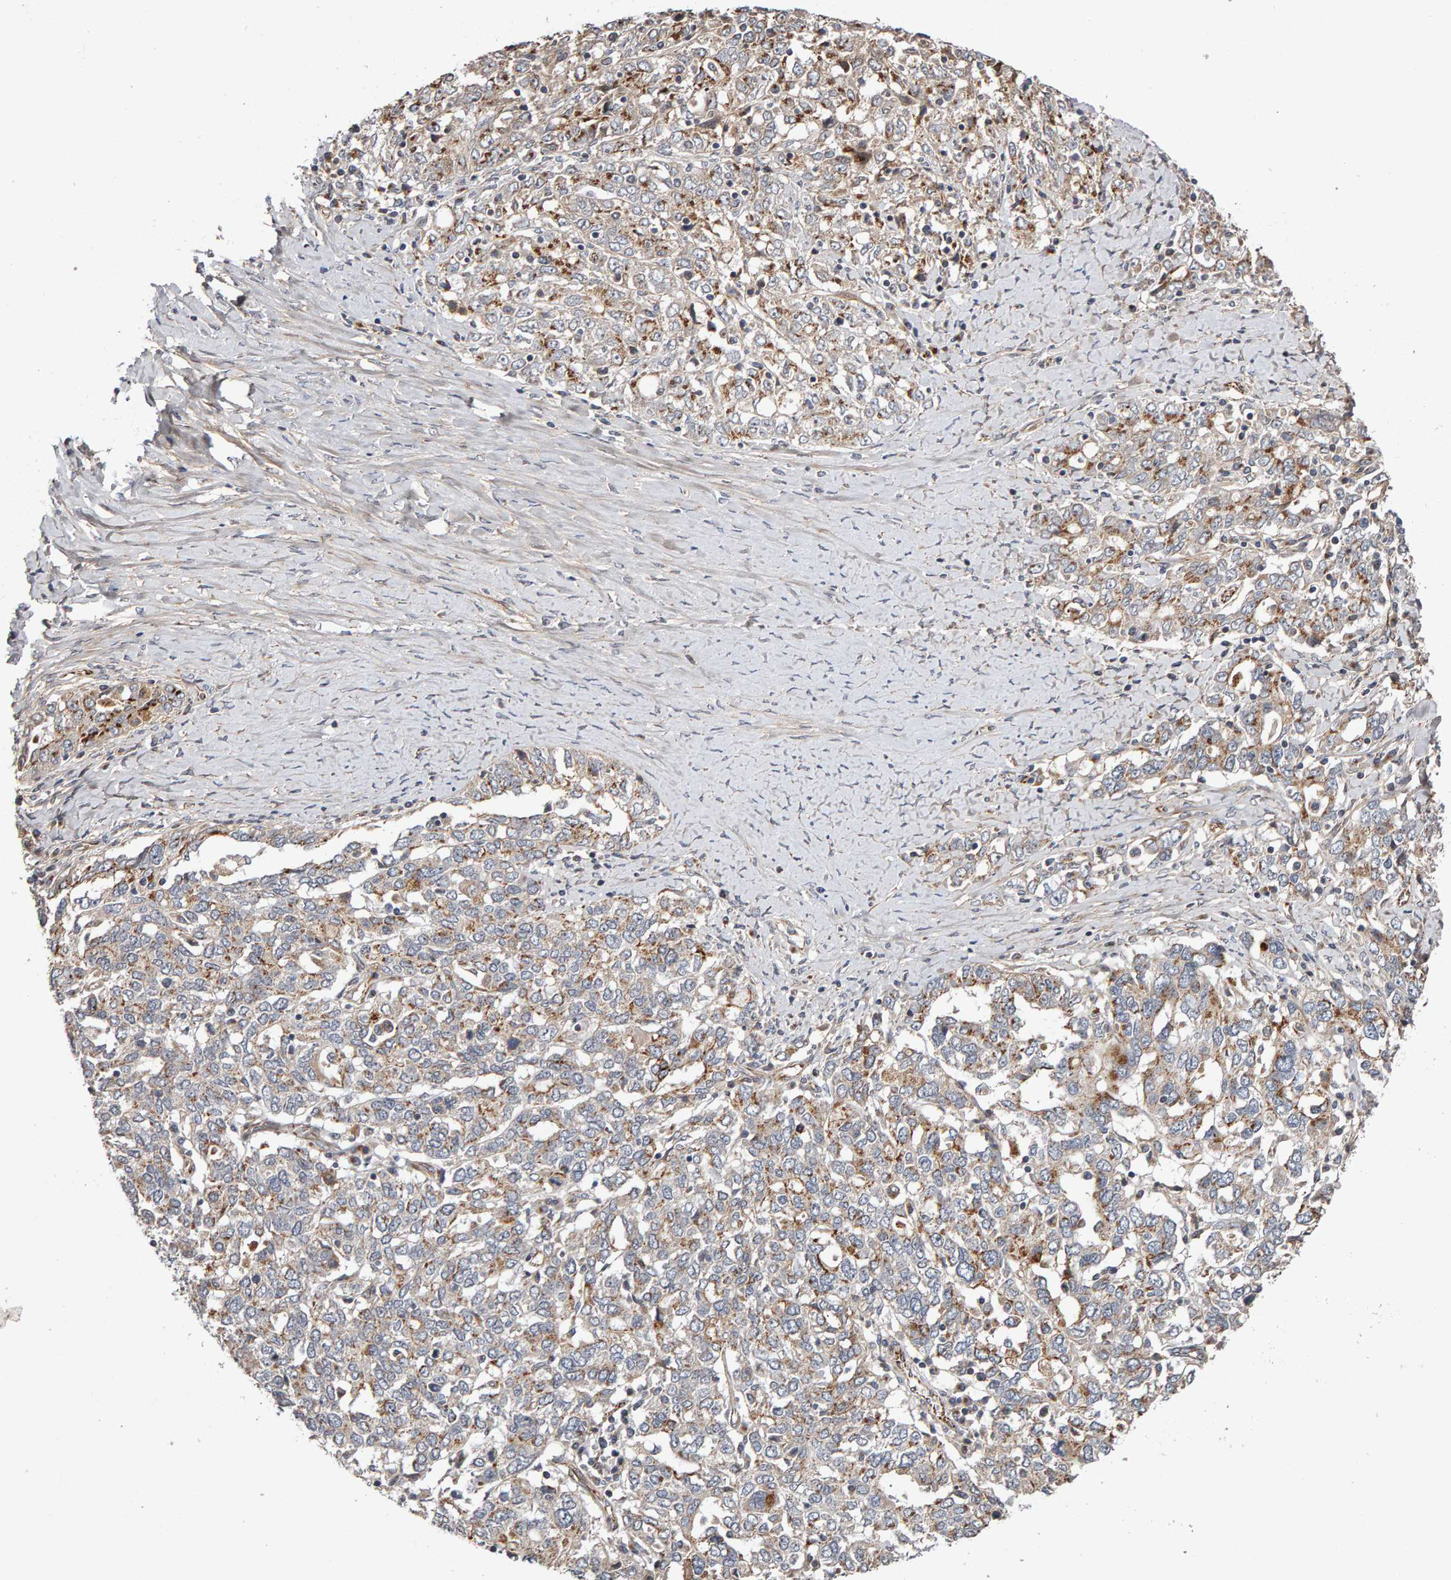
{"staining": {"intensity": "moderate", "quantity": ">75%", "location": "cytoplasmic/membranous"}, "tissue": "ovarian cancer", "cell_type": "Tumor cells", "image_type": "cancer", "snomed": [{"axis": "morphology", "description": "Carcinoma, endometroid"}, {"axis": "topography", "description": "Ovary"}], "caption": "Endometroid carcinoma (ovarian) stained for a protein demonstrates moderate cytoplasmic/membranous positivity in tumor cells.", "gene": "CANT1", "patient": {"sex": "female", "age": 62}}